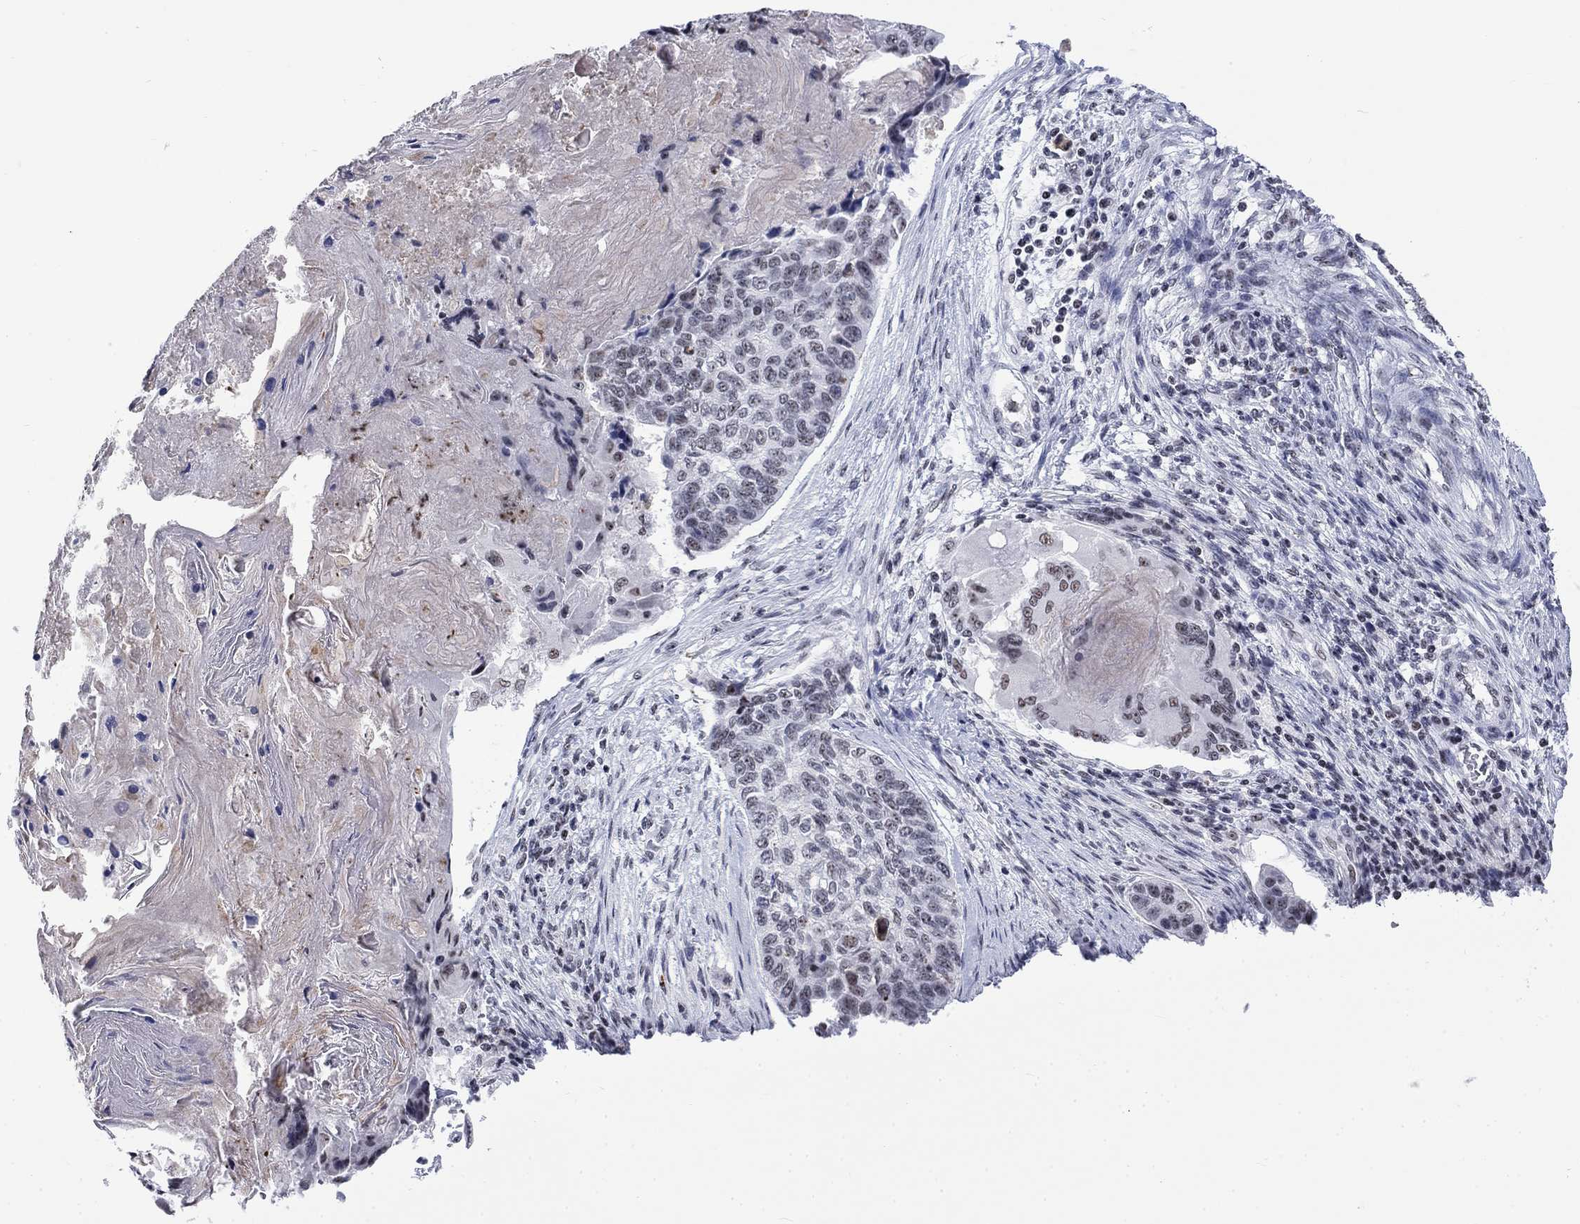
{"staining": {"intensity": "negative", "quantity": "none", "location": "none"}, "tissue": "lung cancer", "cell_type": "Tumor cells", "image_type": "cancer", "snomed": [{"axis": "morphology", "description": "Squamous cell carcinoma, NOS"}, {"axis": "topography", "description": "Lung"}], "caption": "Lung squamous cell carcinoma was stained to show a protein in brown. There is no significant staining in tumor cells. (DAB immunohistochemistry (IHC), high magnification).", "gene": "CSRNP3", "patient": {"sex": "male", "age": 69}}